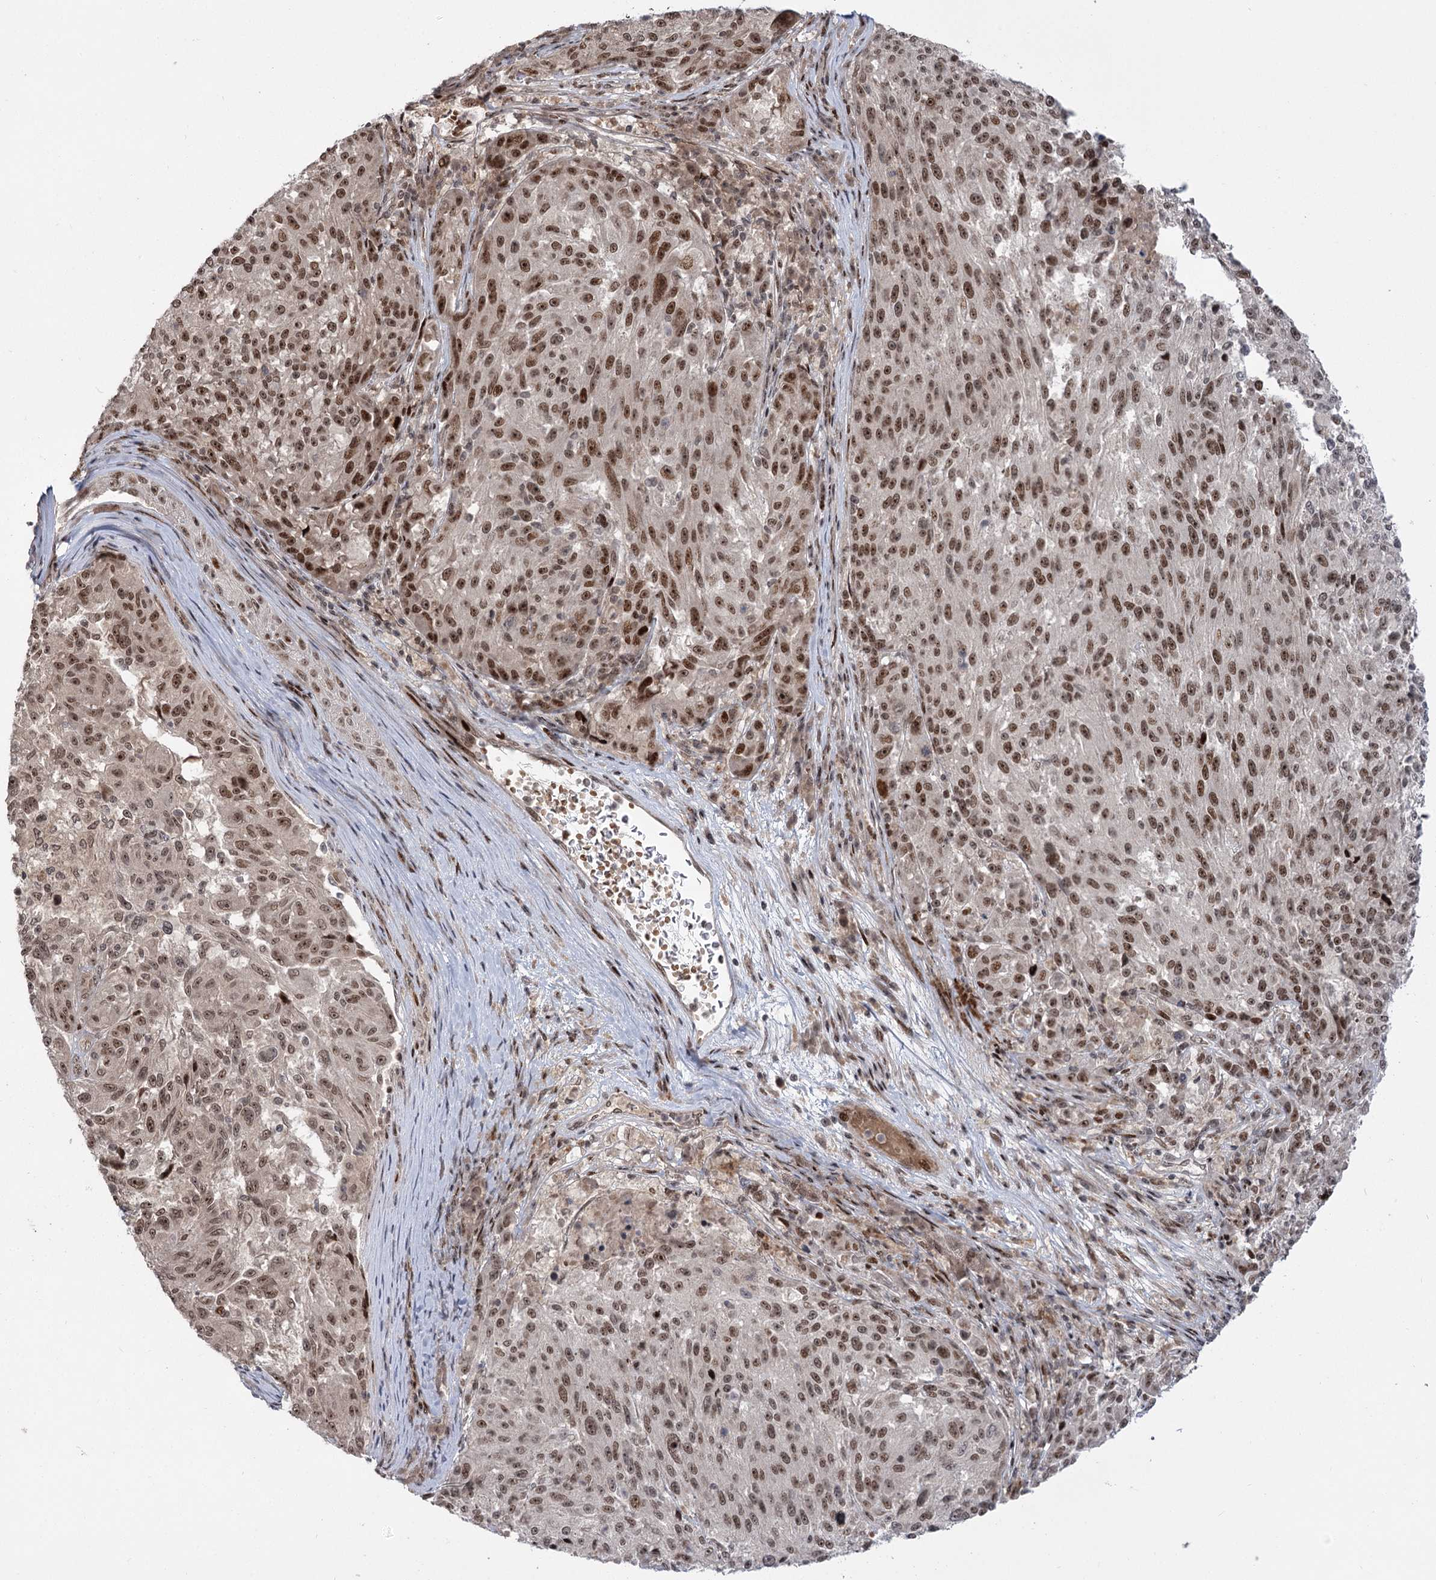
{"staining": {"intensity": "moderate", "quantity": ">75%", "location": "nuclear"}, "tissue": "melanoma", "cell_type": "Tumor cells", "image_type": "cancer", "snomed": [{"axis": "morphology", "description": "Malignant melanoma, NOS"}, {"axis": "topography", "description": "Skin"}], "caption": "Protein staining of malignant melanoma tissue shows moderate nuclear staining in about >75% of tumor cells.", "gene": "HELQ", "patient": {"sex": "male", "age": 53}}